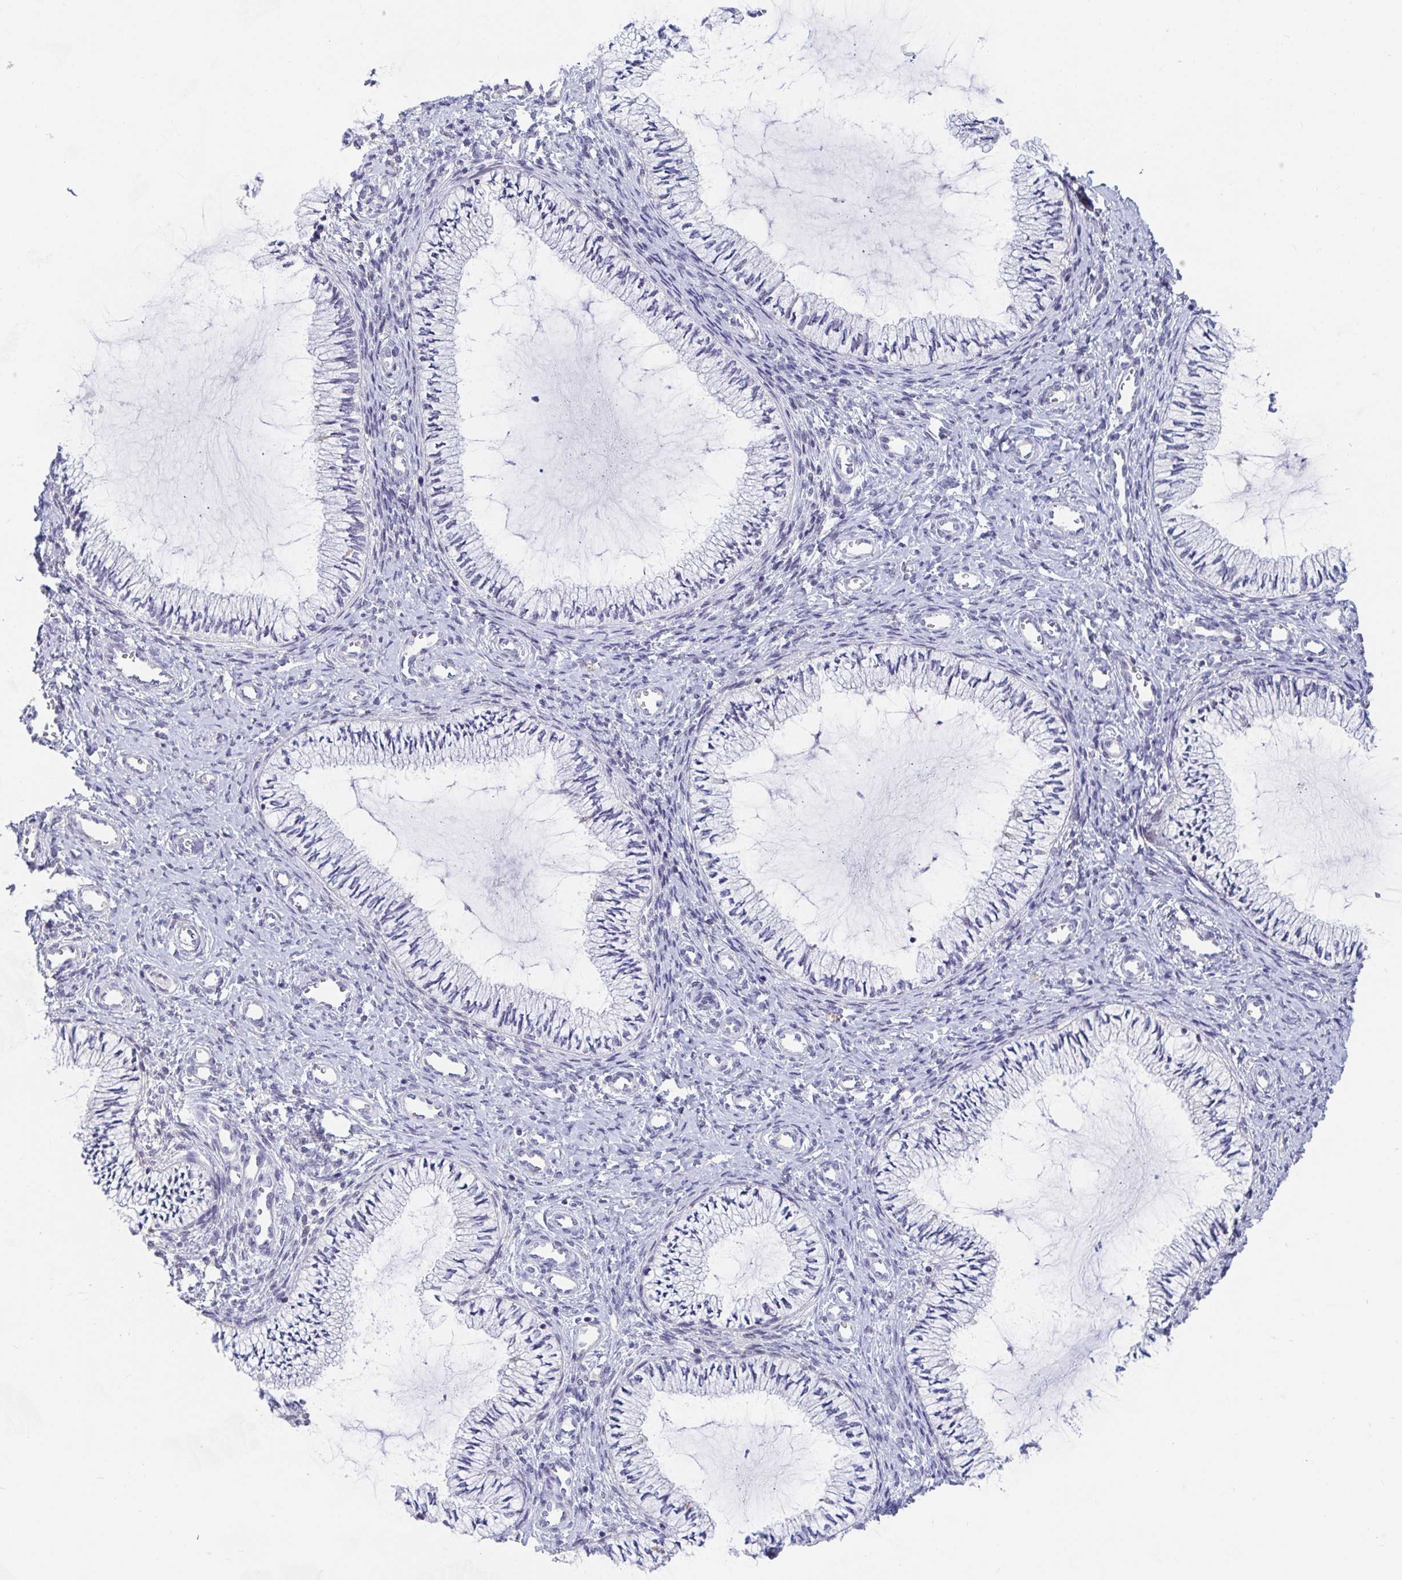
{"staining": {"intensity": "negative", "quantity": "none", "location": "none"}, "tissue": "cervix", "cell_type": "Glandular cells", "image_type": "normal", "snomed": [{"axis": "morphology", "description": "Normal tissue, NOS"}, {"axis": "topography", "description": "Cervix"}], "caption": "A high-resolution photomicrograph shows immunohistochemistry staining of benign cervix, which exhibits no significant staining in glandular cells.", "gene": "FAM156A", "patient": {"sex": "female", "age": 24}}